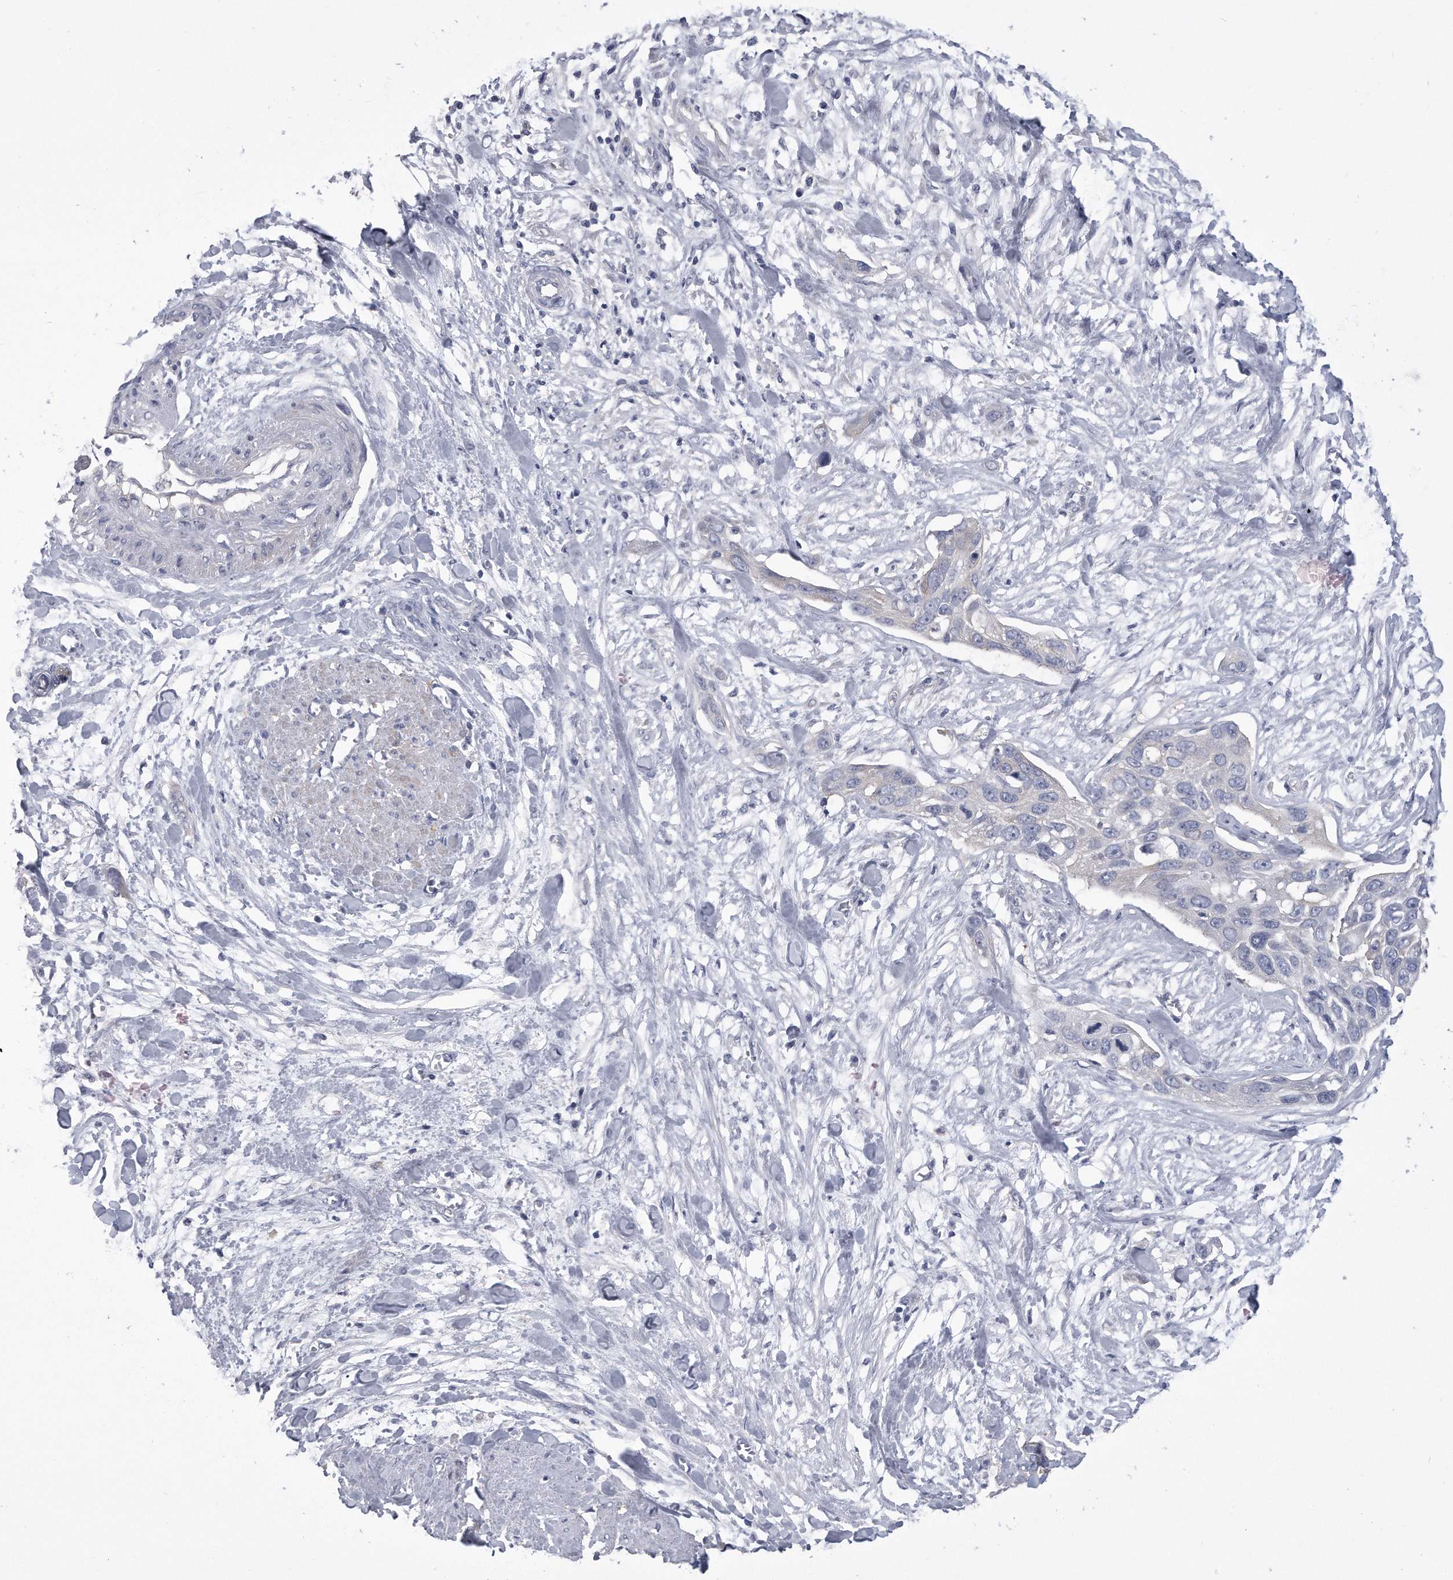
{"staining": {"intensity": "negative", "quantity": "none", "location": "none"}, "tissue": "pancreatic cancer", "cell_type": "Tumor cells", "image_type": "cancer", "snomed": [{"axis": "morphology", "description": "Adenocarcinoma, NOS"}, {"axis": "topography", "description": "Pancreas"}], "caption": "An image of human pancreatic cancer is negative for staining in tumor cells.", "gene": "PYGB", "patient": {"sex": "female", "age": 60}}